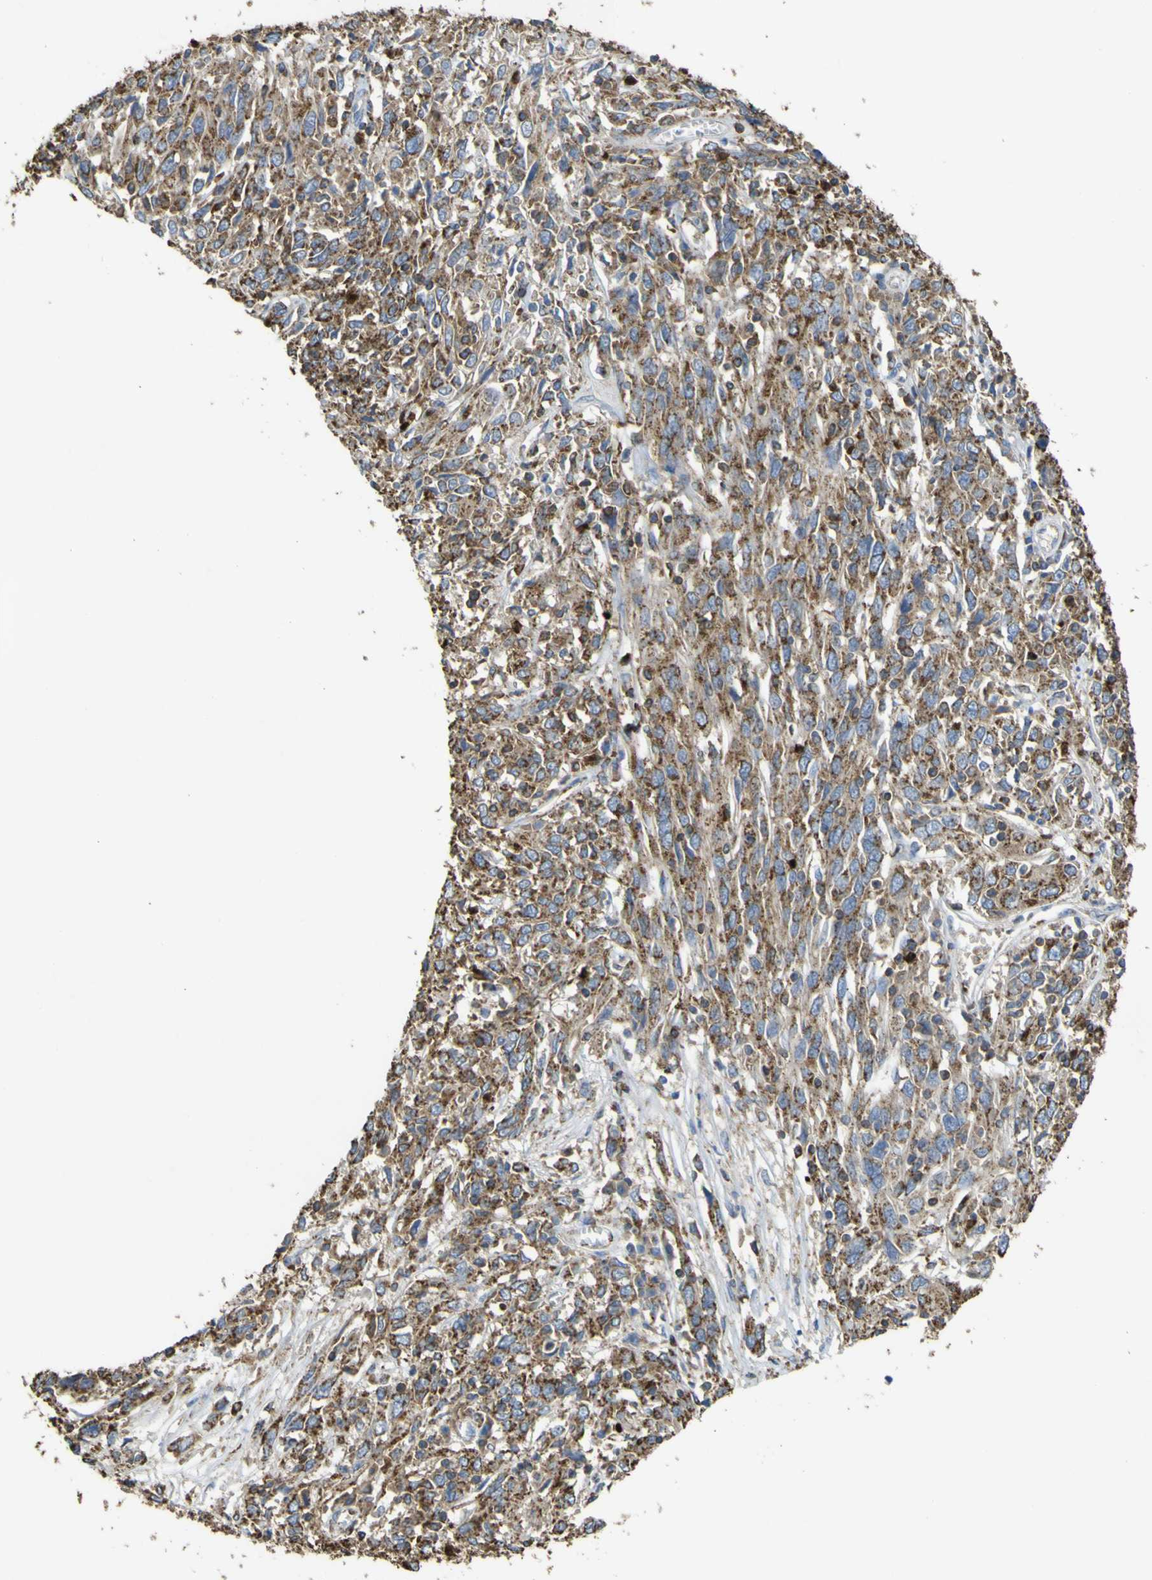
{"staining": {"intensity": "strong", "quantity": ">75%", "location": "cytoplasmic/membranous"}, "tissue": "cervical cancer", "cell_type": "Tumor cells", "image_type": "cancer", "snomed": [{"axis": "morphology", "description": "Squamous cell carcinoma, NOS"}, {"axis": "topography", "description": "Cervix"}], "caption": "Protein expression analysis of human cervical cancer (squamous cell carcinoma) reveals strong cytoplasmic/membranous expression in approximately >75% of tumor cells.", "gene": "ACSL3", "patient": {"sex": "female", "age": 46}}